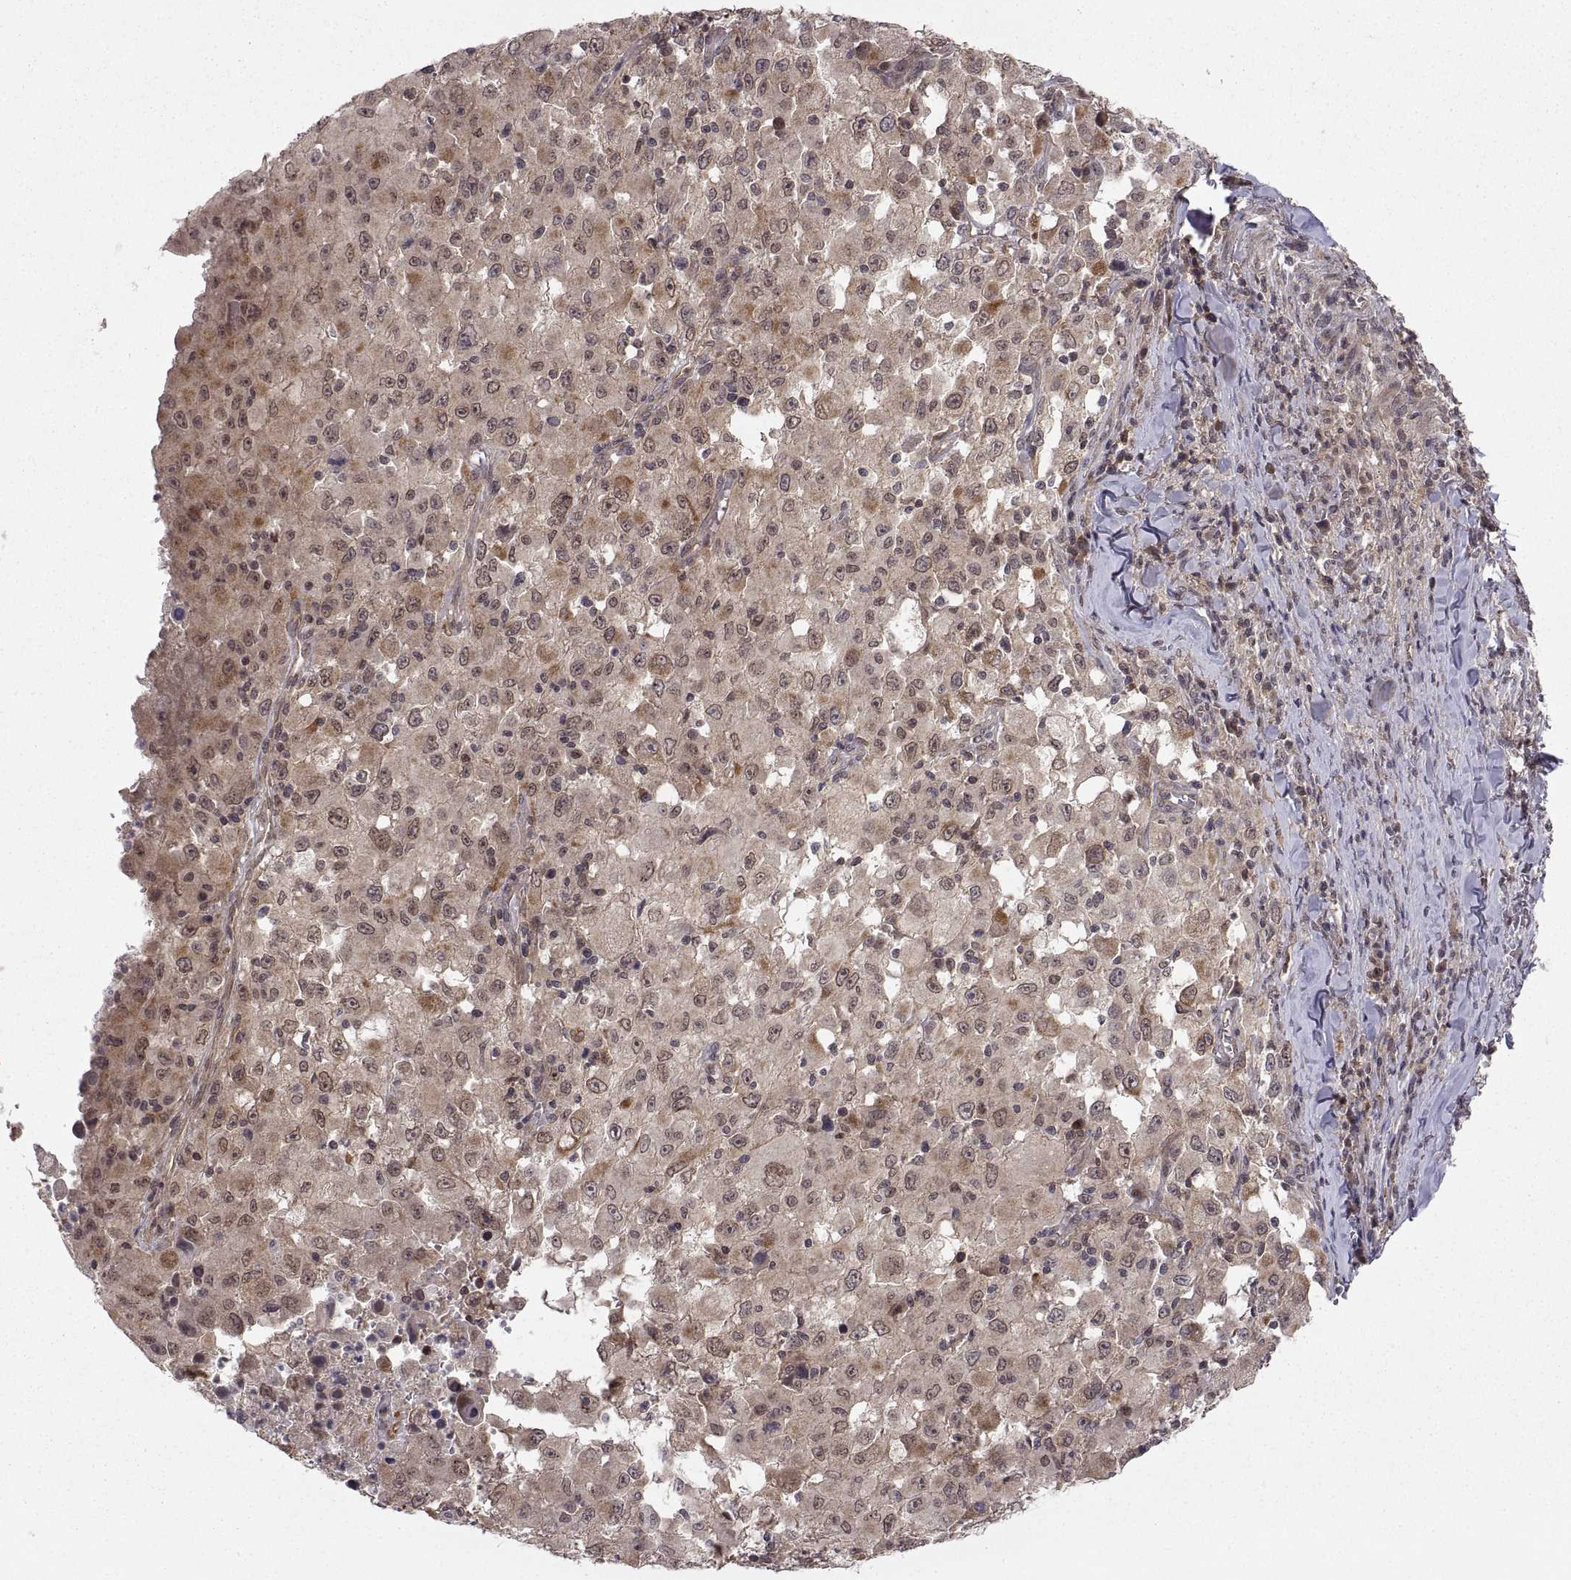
{"staining": {"intensity": "moderate", "quantity": "<25%", "location": "cytoplasmic/membranous"}, "tissue": "melanoma", "cell_type": "Tumor cells", "image_type": "cancer", "snomed": [{"axis": "morphology", "description": "Malignant melanoma, Metastatic site"}, {"axis": "topography", "description": "Soft tissue"}], "caption": "Human malignant melanoma (metastatic site) stained with a brown dye shows moderate cytoplasmic/membranous positive positivity in approximately <25% of tumor cells.", "gene": "ABL2", "patient": {"sex": "male", "age": 50}}